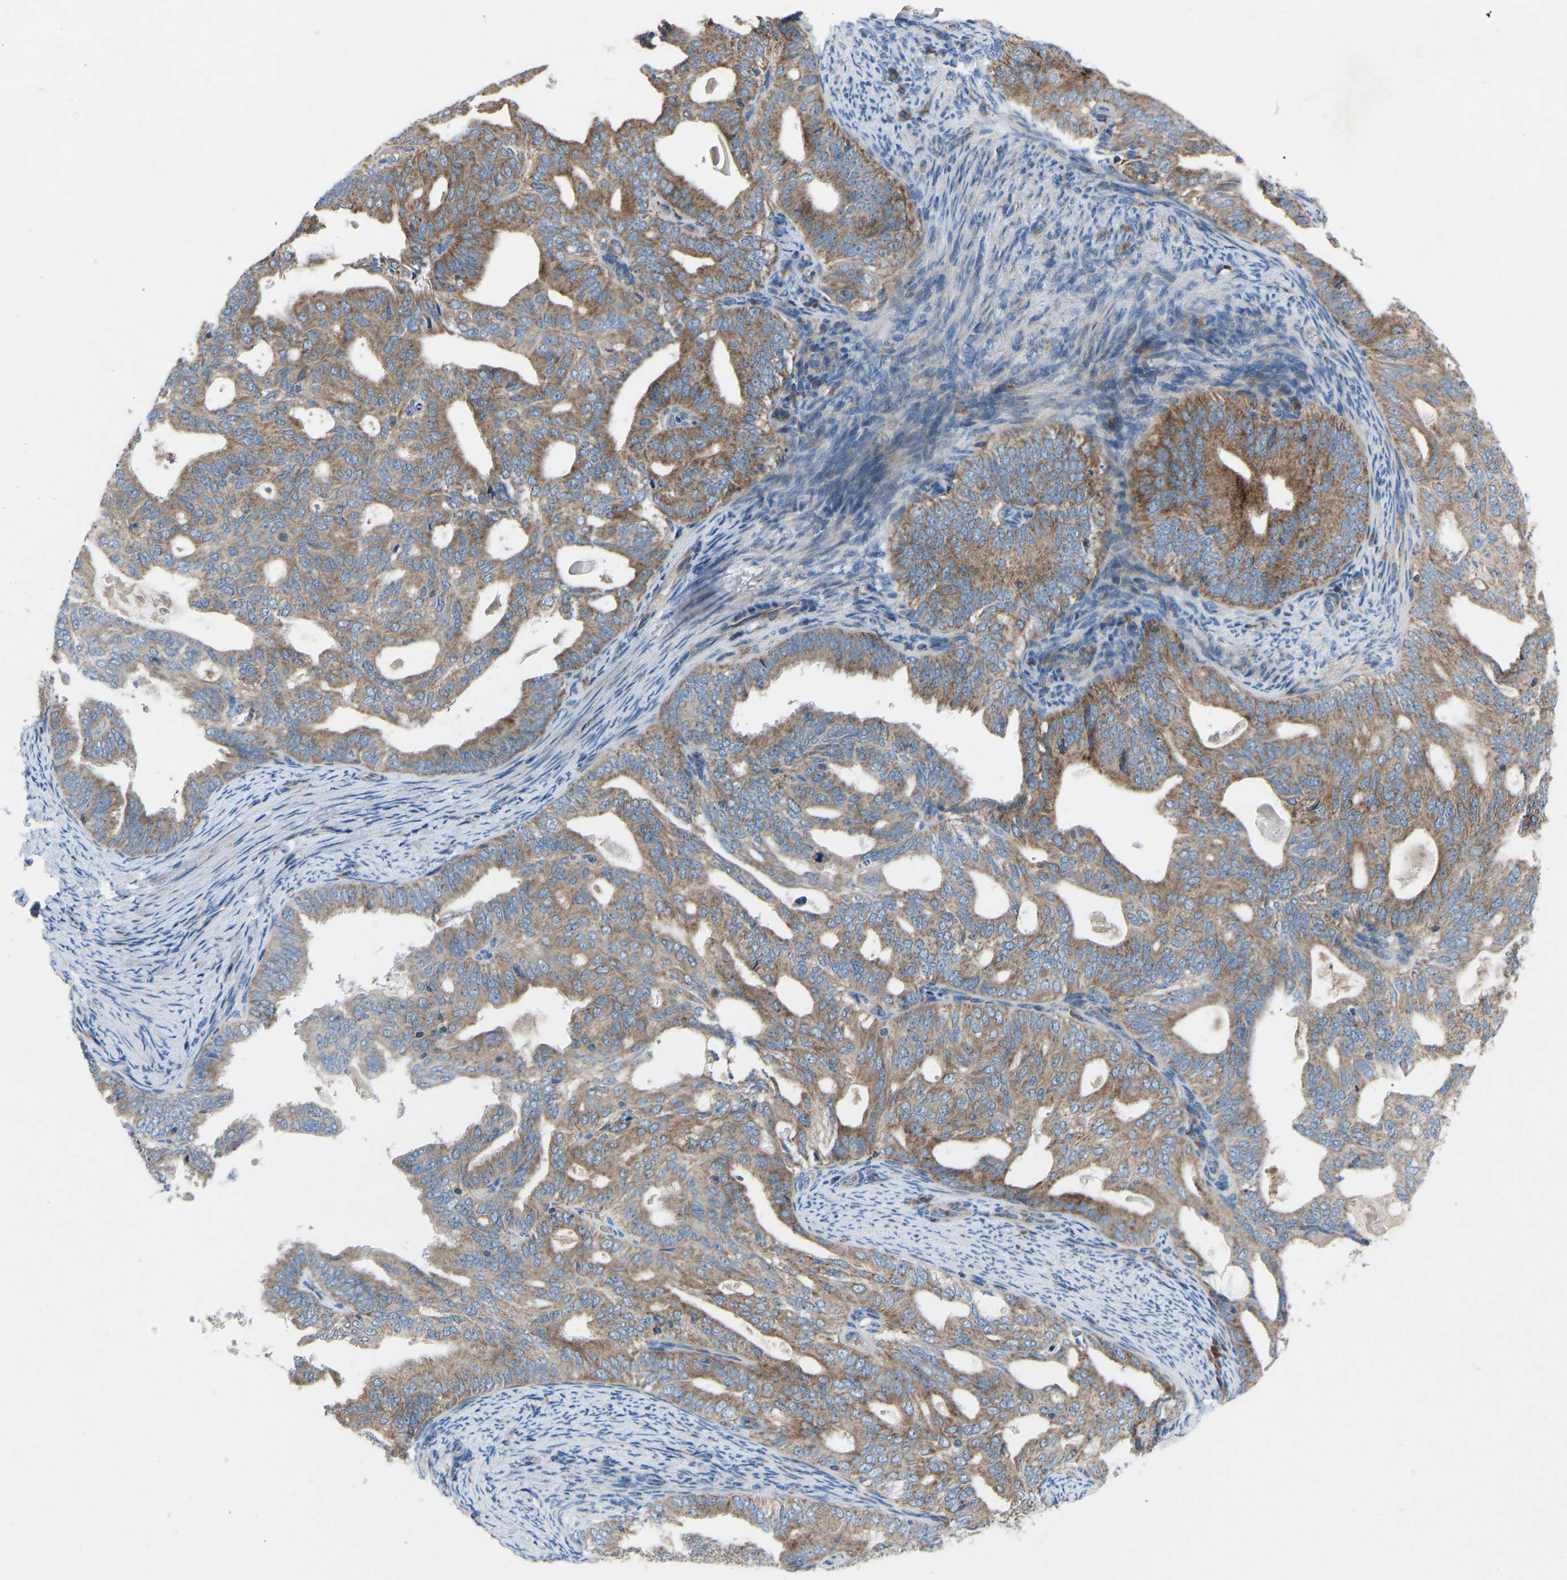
{"staining": {"intensity": "moderate", "quantity": ">75%", "location": "cytoplasmic/membranous"}, "tissue": "endometrial cancer", "cell_type": "Tumor cells", "image_type": "cancer", "snomed": [{"axis": "morphology", "description": "Adenocarcinoma, NOS"}, {"axis": "topography", "description": "Endometrium"}], "caption": "High-magnification brightfield microscopy of endometrial adenocarcinoma stained with DAB (brown) and counterstained with hematoxylin (blue). tumor cells exhibit moderate cytoplasmic/membranous staining is appreciated in approximately>75% of cells.", "gene": "GRK6", "patient": {"sex": "female", "age": 58}}